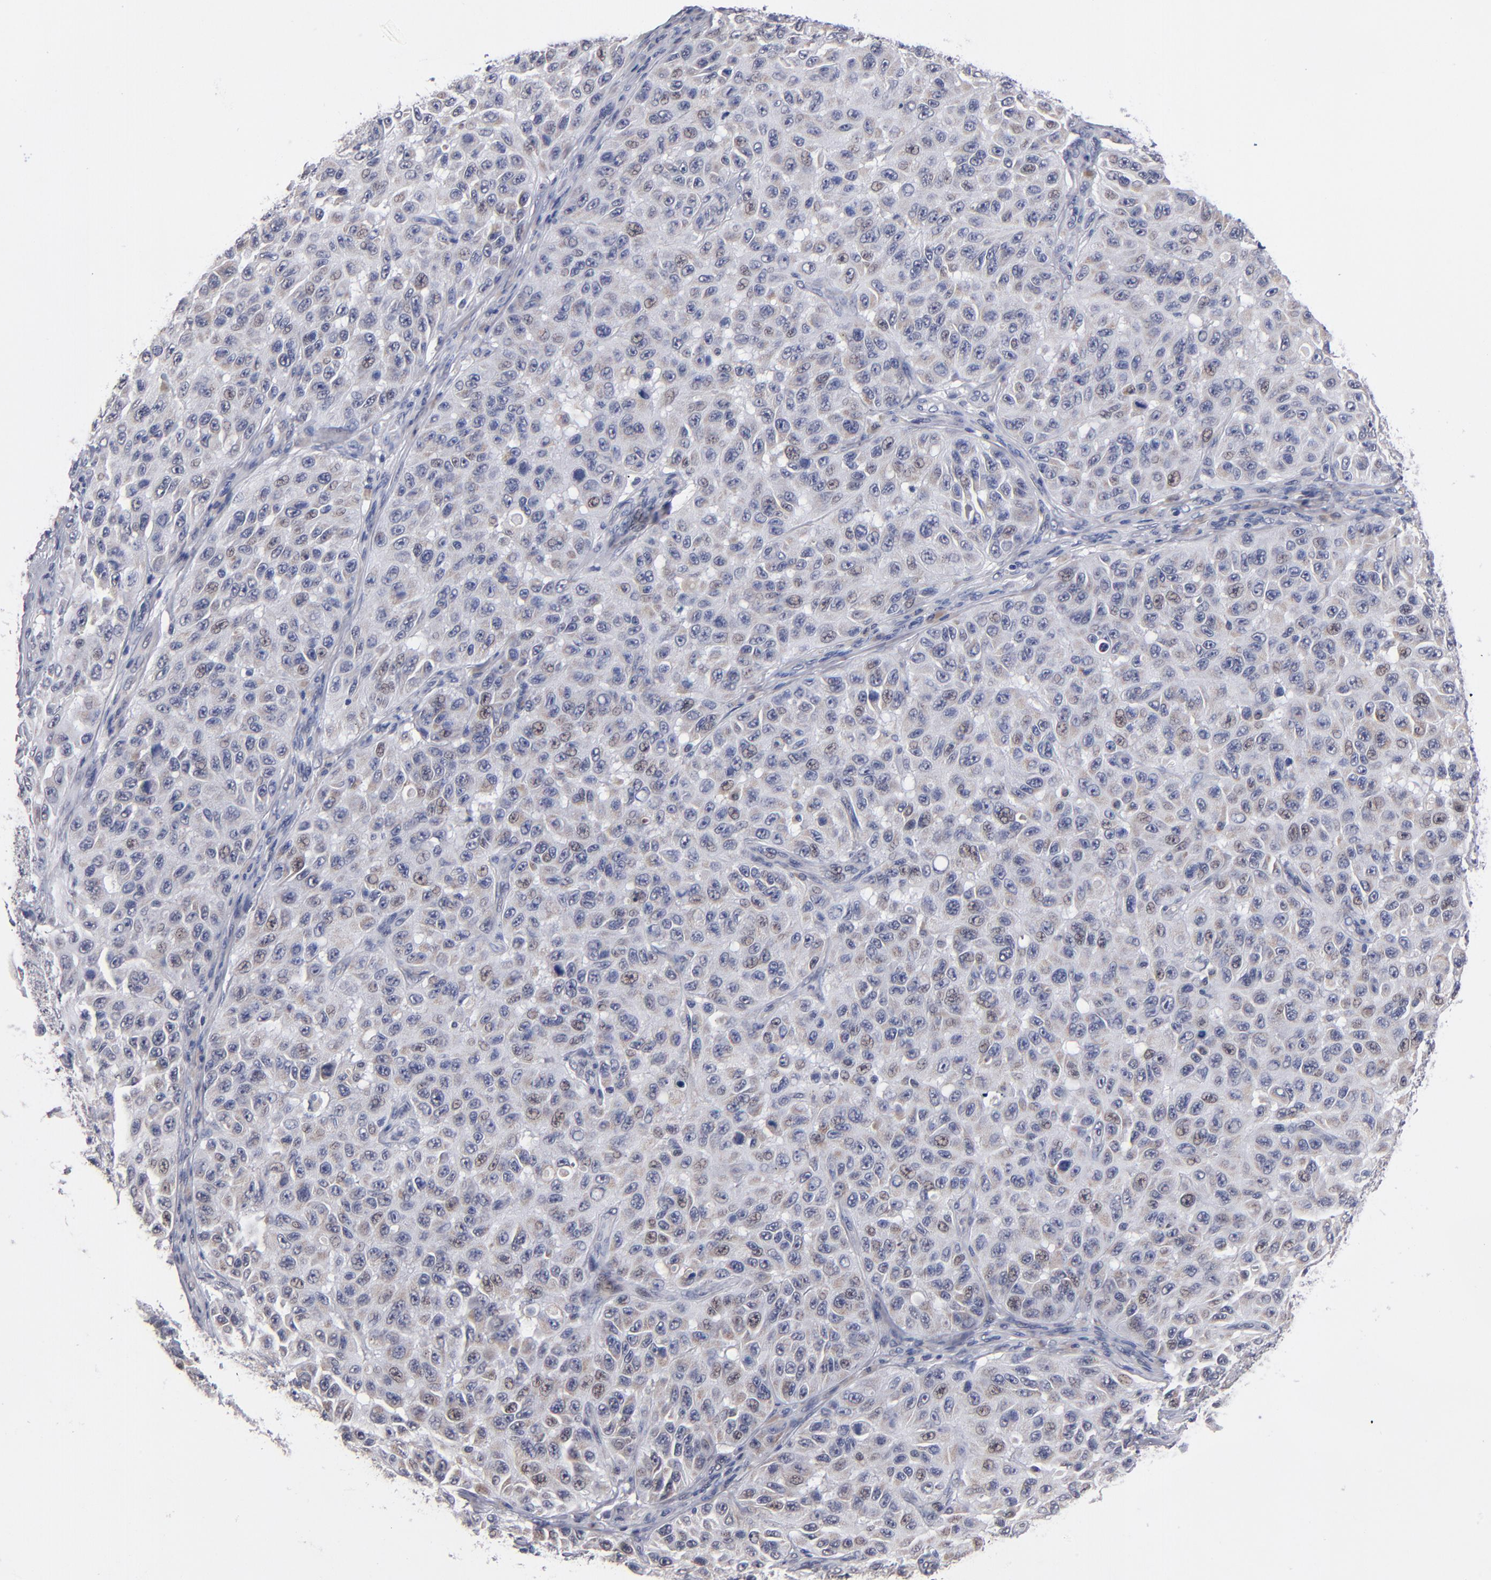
{"staining": {"intensity": "weak", "quantity": "<25%", "location": "cytoplasmic/membranous"}, "tissue": "melanoma", "cell_type": "Tumor cells", "image_type": "cancer", "snomed": [{"axis": "morphology", "description": "Malignant melanoma, NOS"}, {"axis": "topography", "description": "Skin"}], "caption": "Photomicrograph shows no protein staining in tumor cells of melanoma tissue.", "gene": "MN1", "patient": {"sex": "male", "age": 30}}